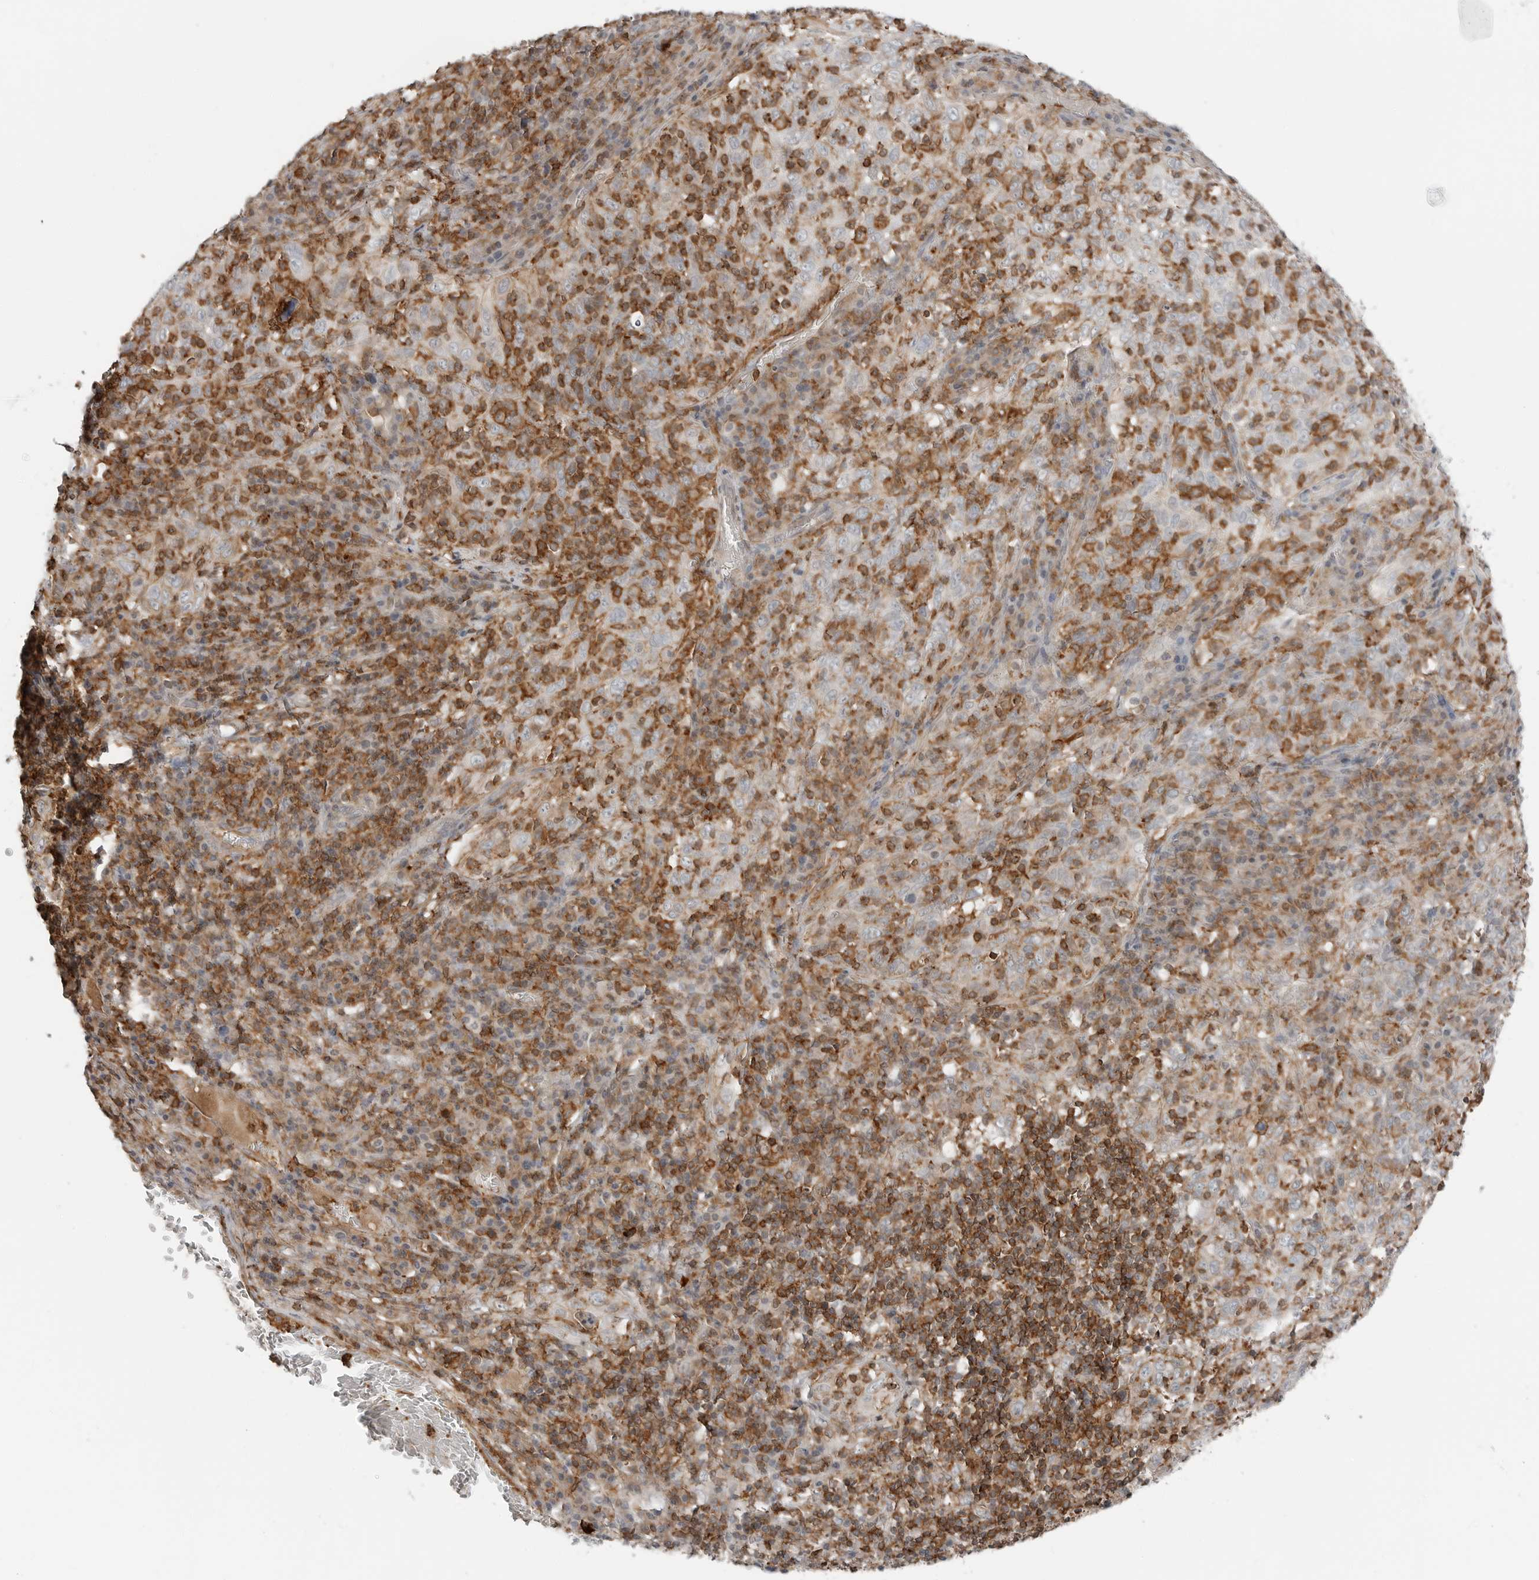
{"staining": {"intensity": "moderate", "quantity": "<25%", "location": "cytoplasmic/membranous"}, "tissue": "cervical cancer", "cell_type": "Tumor cells", "image_type": "cancer", "snomed": [{"axis": "morphology", "description": "Squamous cell carcinoma, NOS"}, {"axis": "topography", "description": "Cervix"}], "caption": "DAB immunohistochemical staining of cervical cancer reveals moderate cytoplasmic/membranous protein expression in about <25% of tumor cells.", "gene": "LEFTY2", "patient": {"sex": "female", "age": 46}}